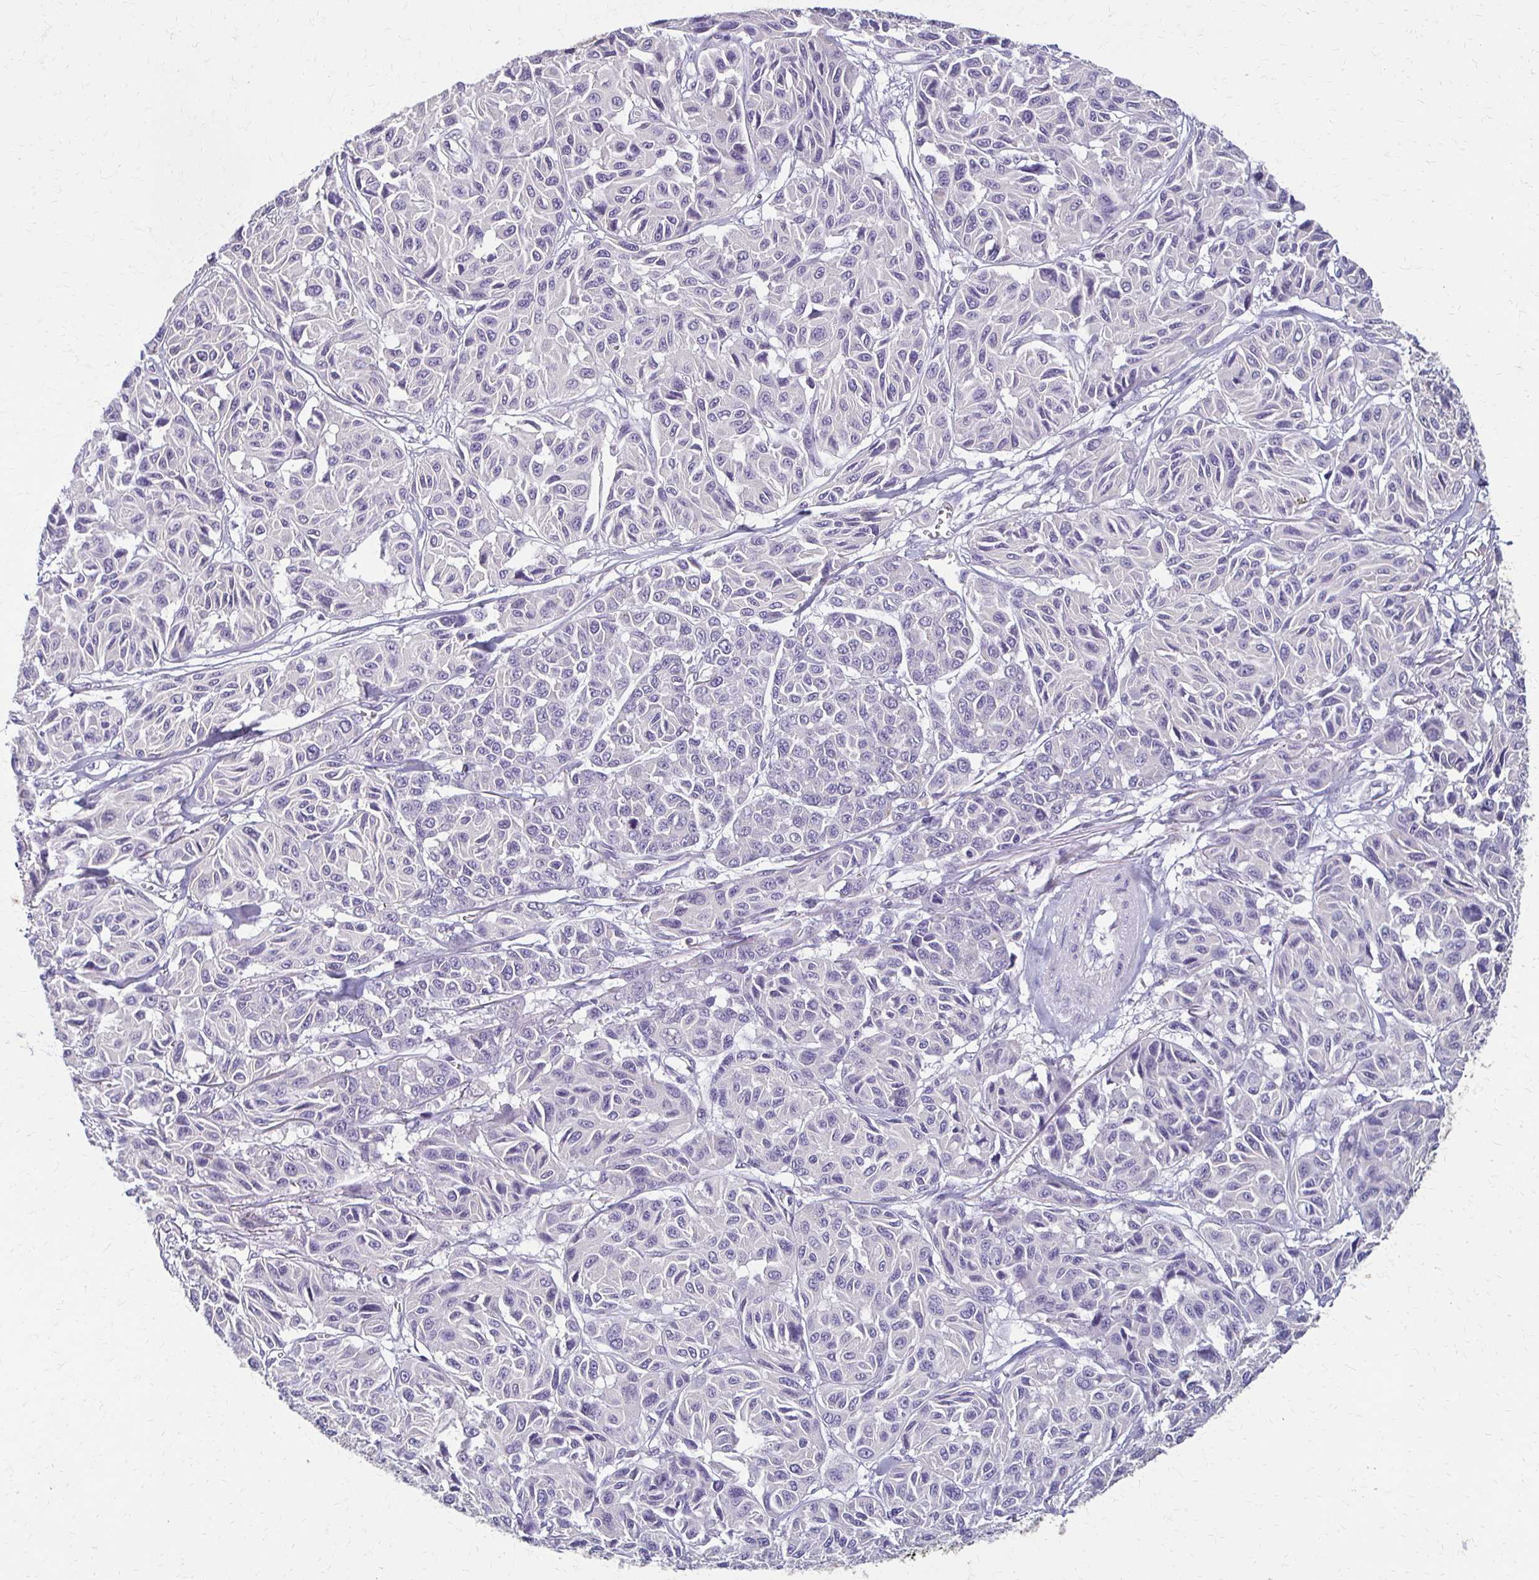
{"staining": {"intensity": "negative", "quantity": "none", "location": "none"}, "tissue": "melanoma", "cell_type": "Tumor cells", "image_type": "cancer", "snomed": [{"axis": "morphology", "description": "Malignant melanoma, NOS"}, {"axis": "topography", "description": "Skin"}], "caption": "DAB (3,3'-diaminobenzidine) immunohistochemical staining of human malignant melanoma reveals no significant expression in tumor cells. (Brightfield microscopy of DAB (3,3'-diaminobenzidine) immunohistochemistry at high magnification).", "gene": "BBS12", "patient": {"sex": "female", "age": 66}}